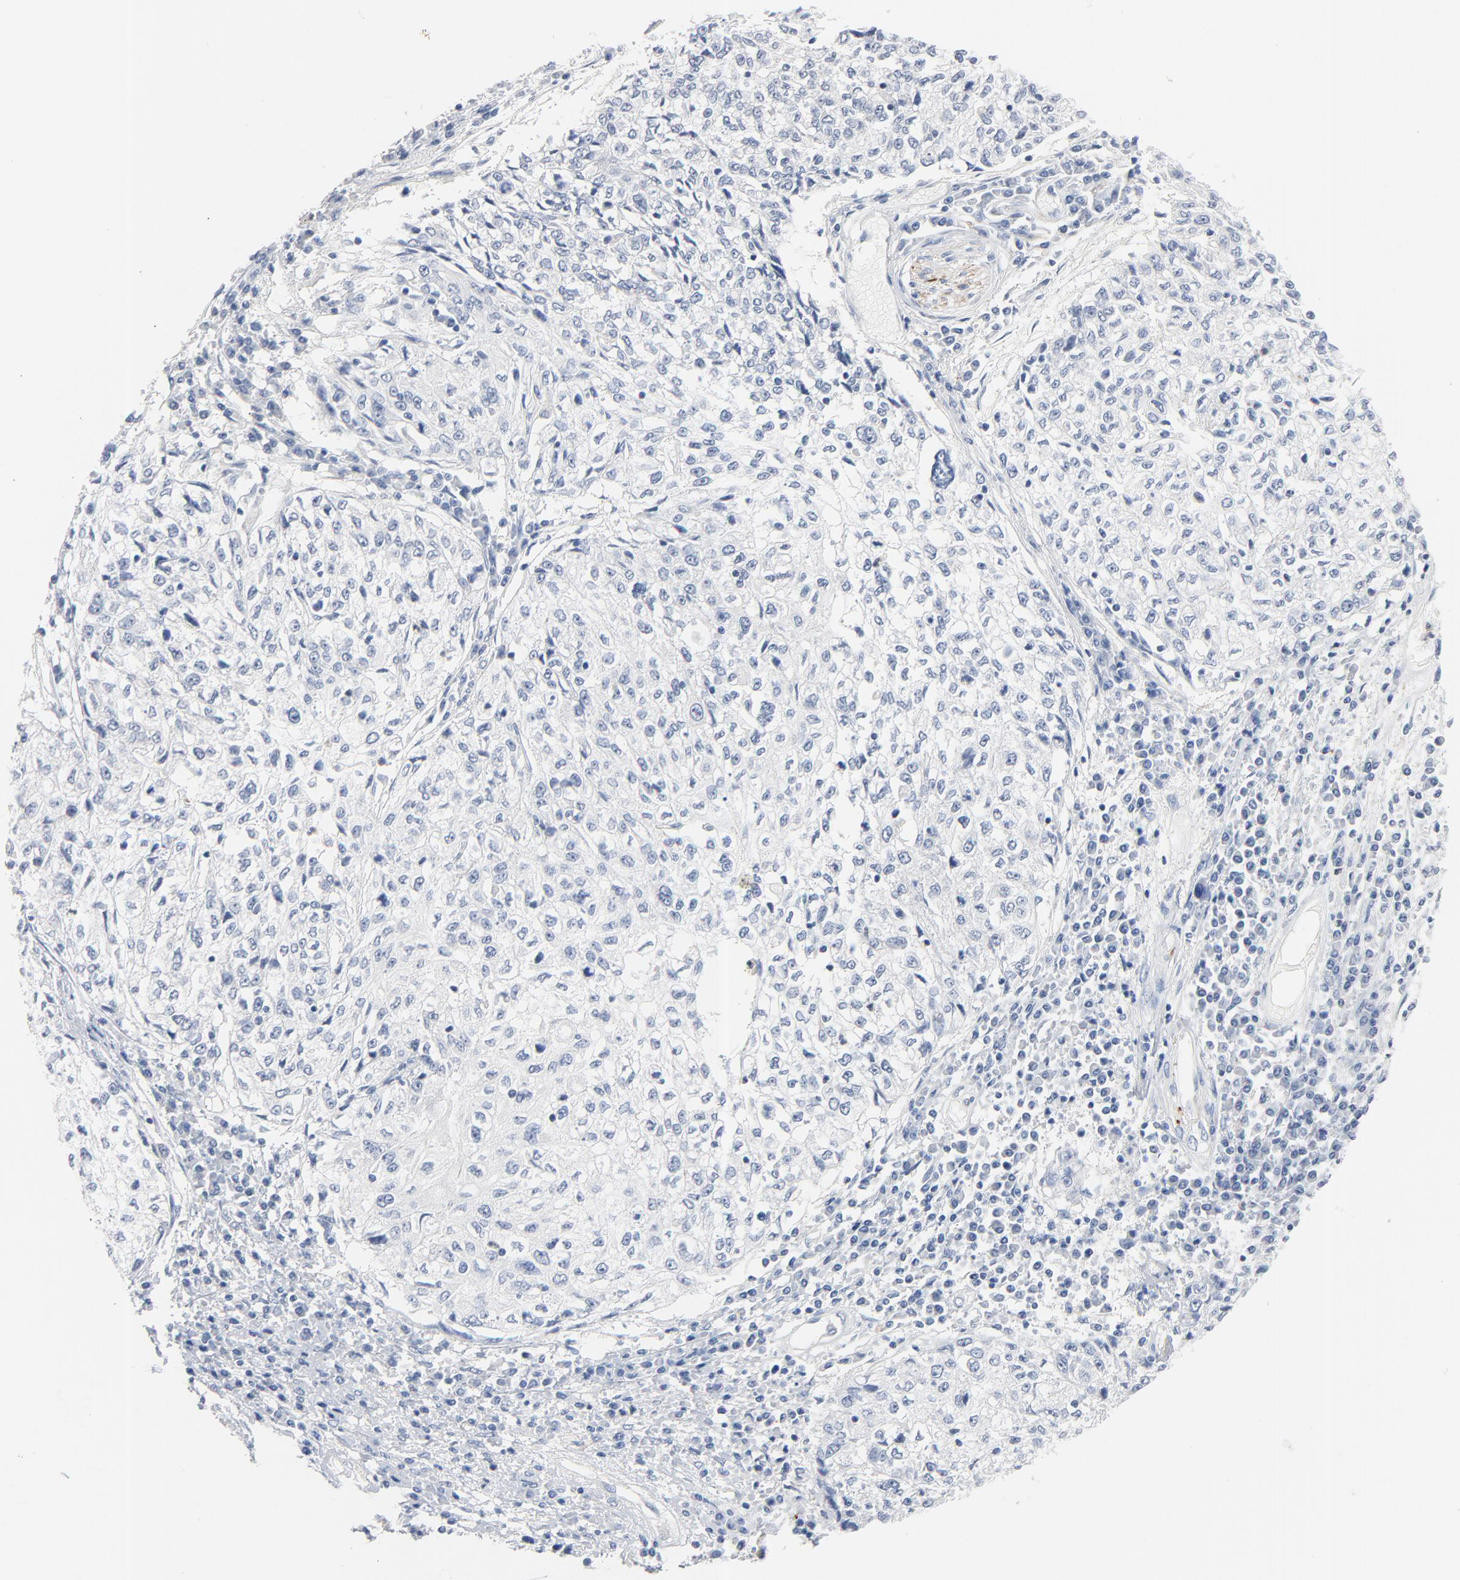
{"staining": {"intensity": "negative", "quantity": "none", "location": "none"}, "tissue": "cervical cancer", "cell_type": "Tumor cells", "image_type": "cancer", "snomed": [{"axis": "morphology", "description": "Squamous cell carcinoma, NOS"}, {"axis": "topography", "description": "Cervix"}], "caption": "Tumor cells show no significant expression in cervical cancer.", "gene": "IFT43", "patient": {"sex": "female", "age": 57}}